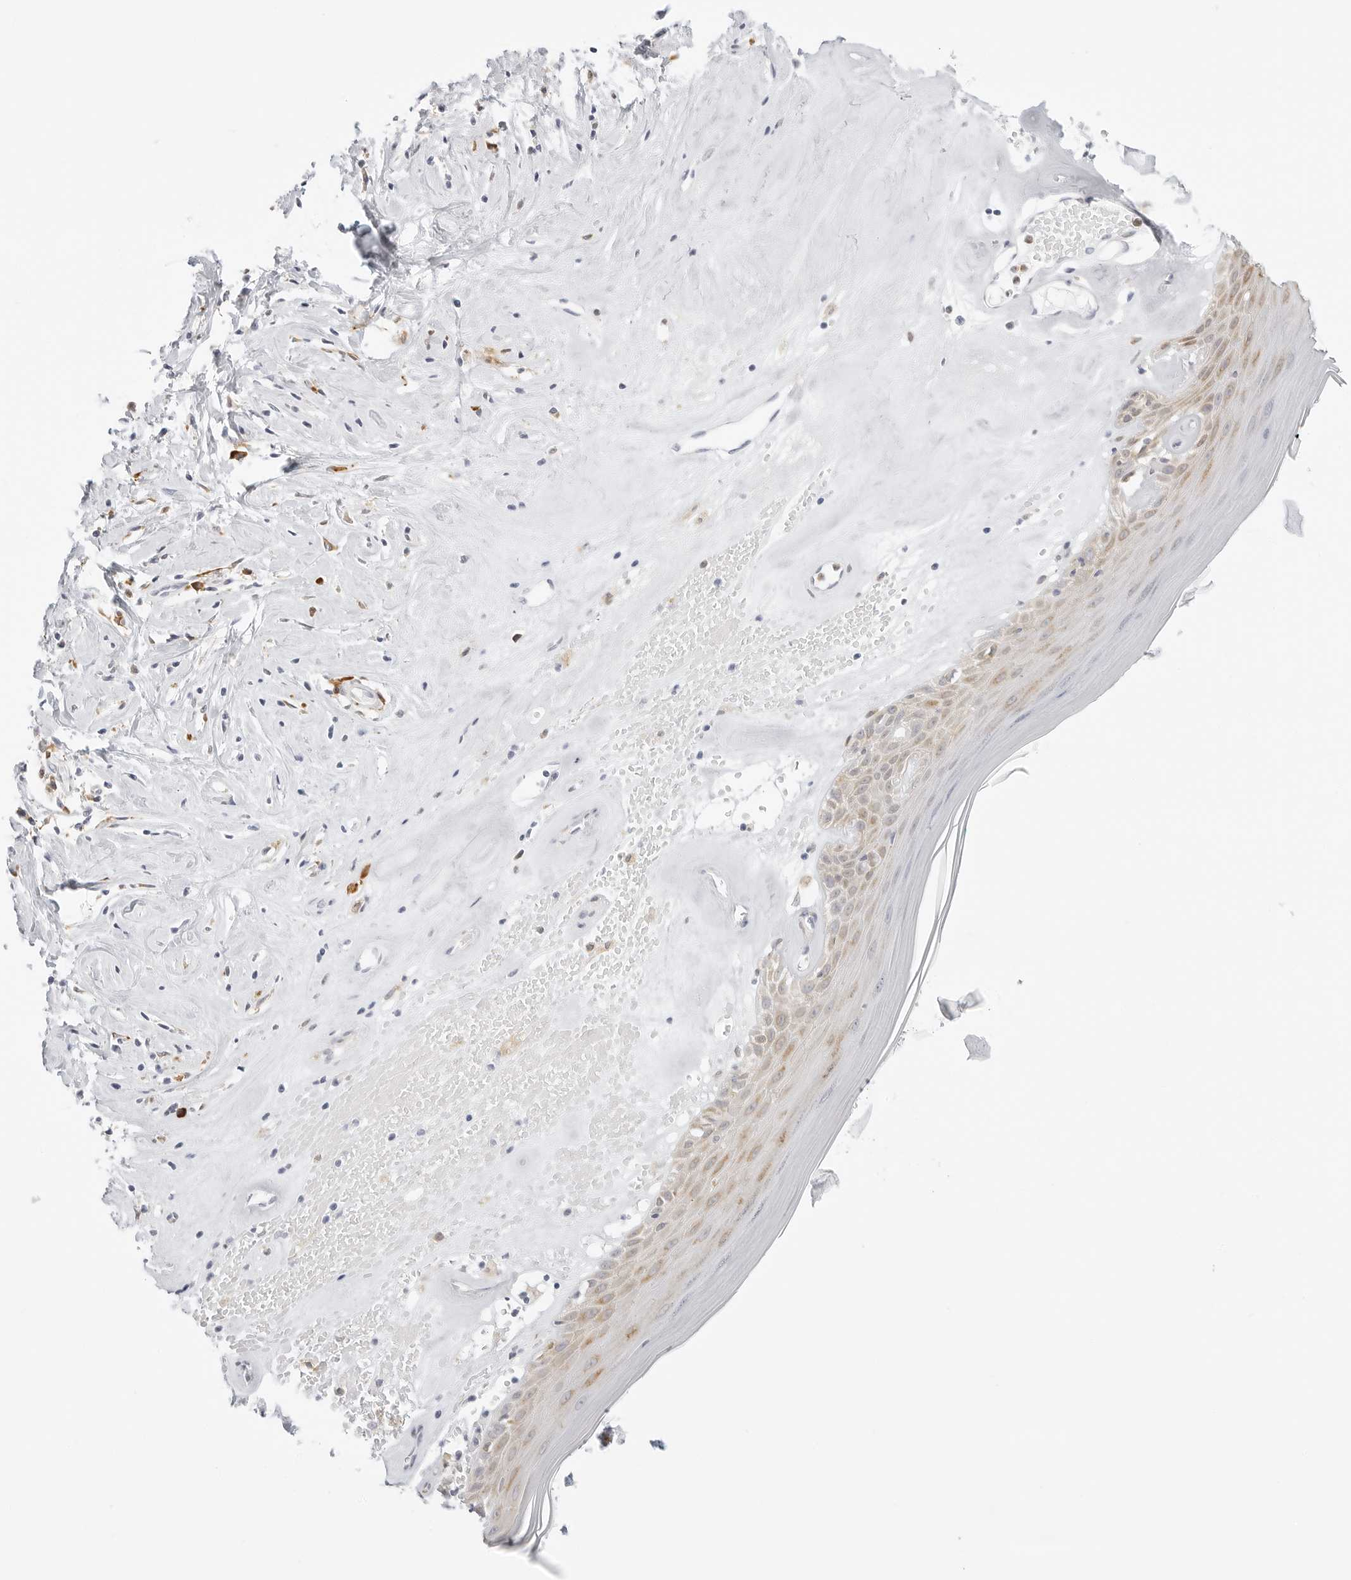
{"staining": {"intensity": "moderate", "quantity": "25%-75%", "location": "cytoplasmic/membranous"}, "tissue": "skin", "cell_type": "Epidermal cells", "image_type": "normal", "snomed": [{"axis": "morphology", "description": "Normal tissue, NOS"}, {"axis": "morphology", "description": "Inflammation, NOS"}, {"axis": "topography", "description": "Vulva"}], "caption": "A brown stain shows moderate cytoplasmic/membranous staining of a protein in epidermal cells of unremarkable skin. (DAB (3,3'-diaminobenzidine) IHC with brightfield microscopy, high magnification).", "gene": "THEM4", "patient": {"sex": "female", "age": 84}}